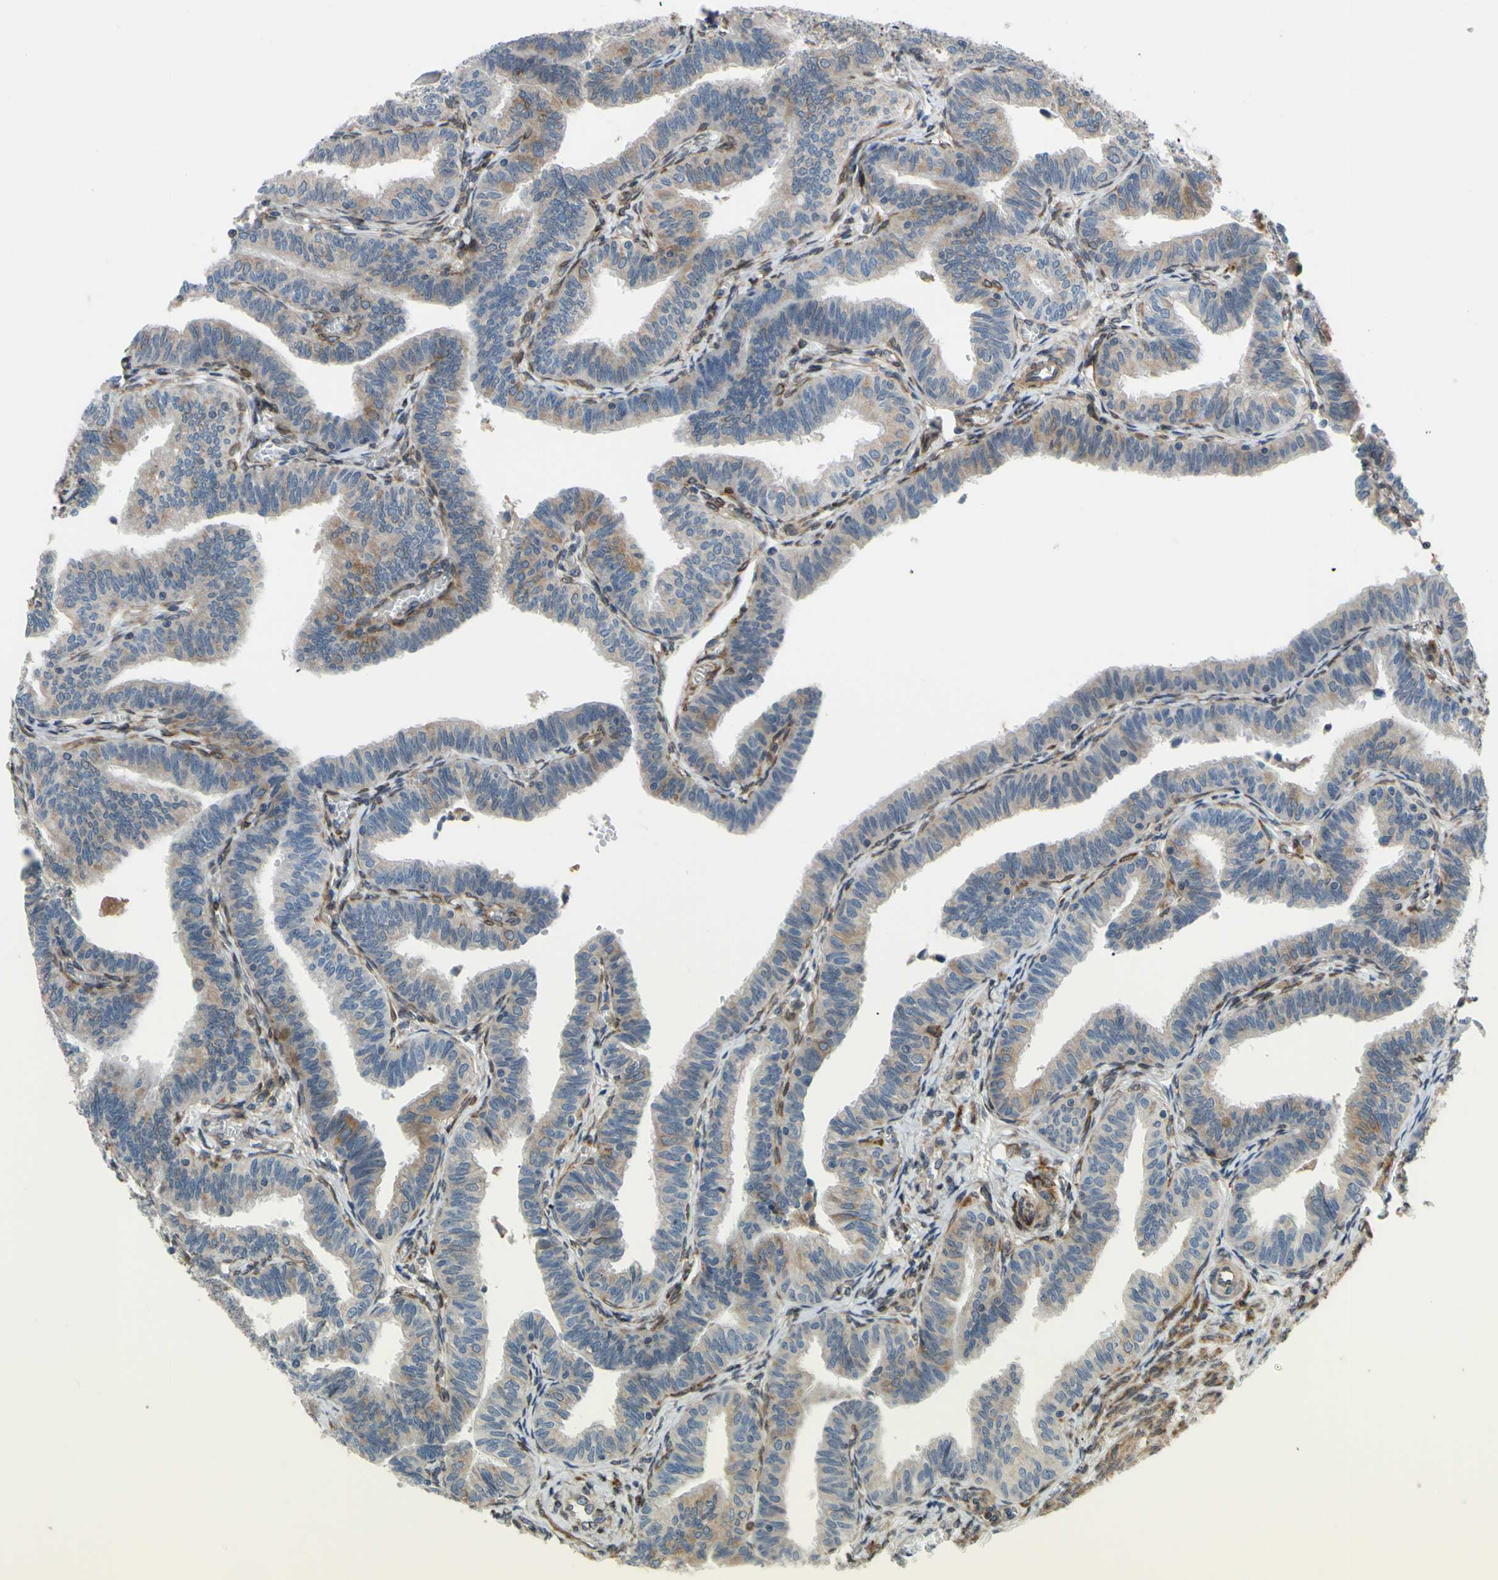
{"staining": {"intensity": "weak", "quantity": ">75%", "location": "cytoplasmic/membranous"}, "tissue": "fallopian tube", "cell_type": "Glandular cells", "image_type": "normal", "snomed": [{"axis": "morphology", "description": "Normal tissue, NOS"}, {"axis": "topography", "description": "Fallopian tube"}], "caption": "Protein expression analysis of benign fallopian tube demonstrates weak cytoplasmic/membranous expression in approximately >75% of glandular cells. (Stains: DAB (3,3'-diaminobenzidine) in brown, nuclei in blue, Microscopy: brightfield microscopy at high magnification).", "gene": "PRAF2", "patient": {"sex": "female", "age": 46}}